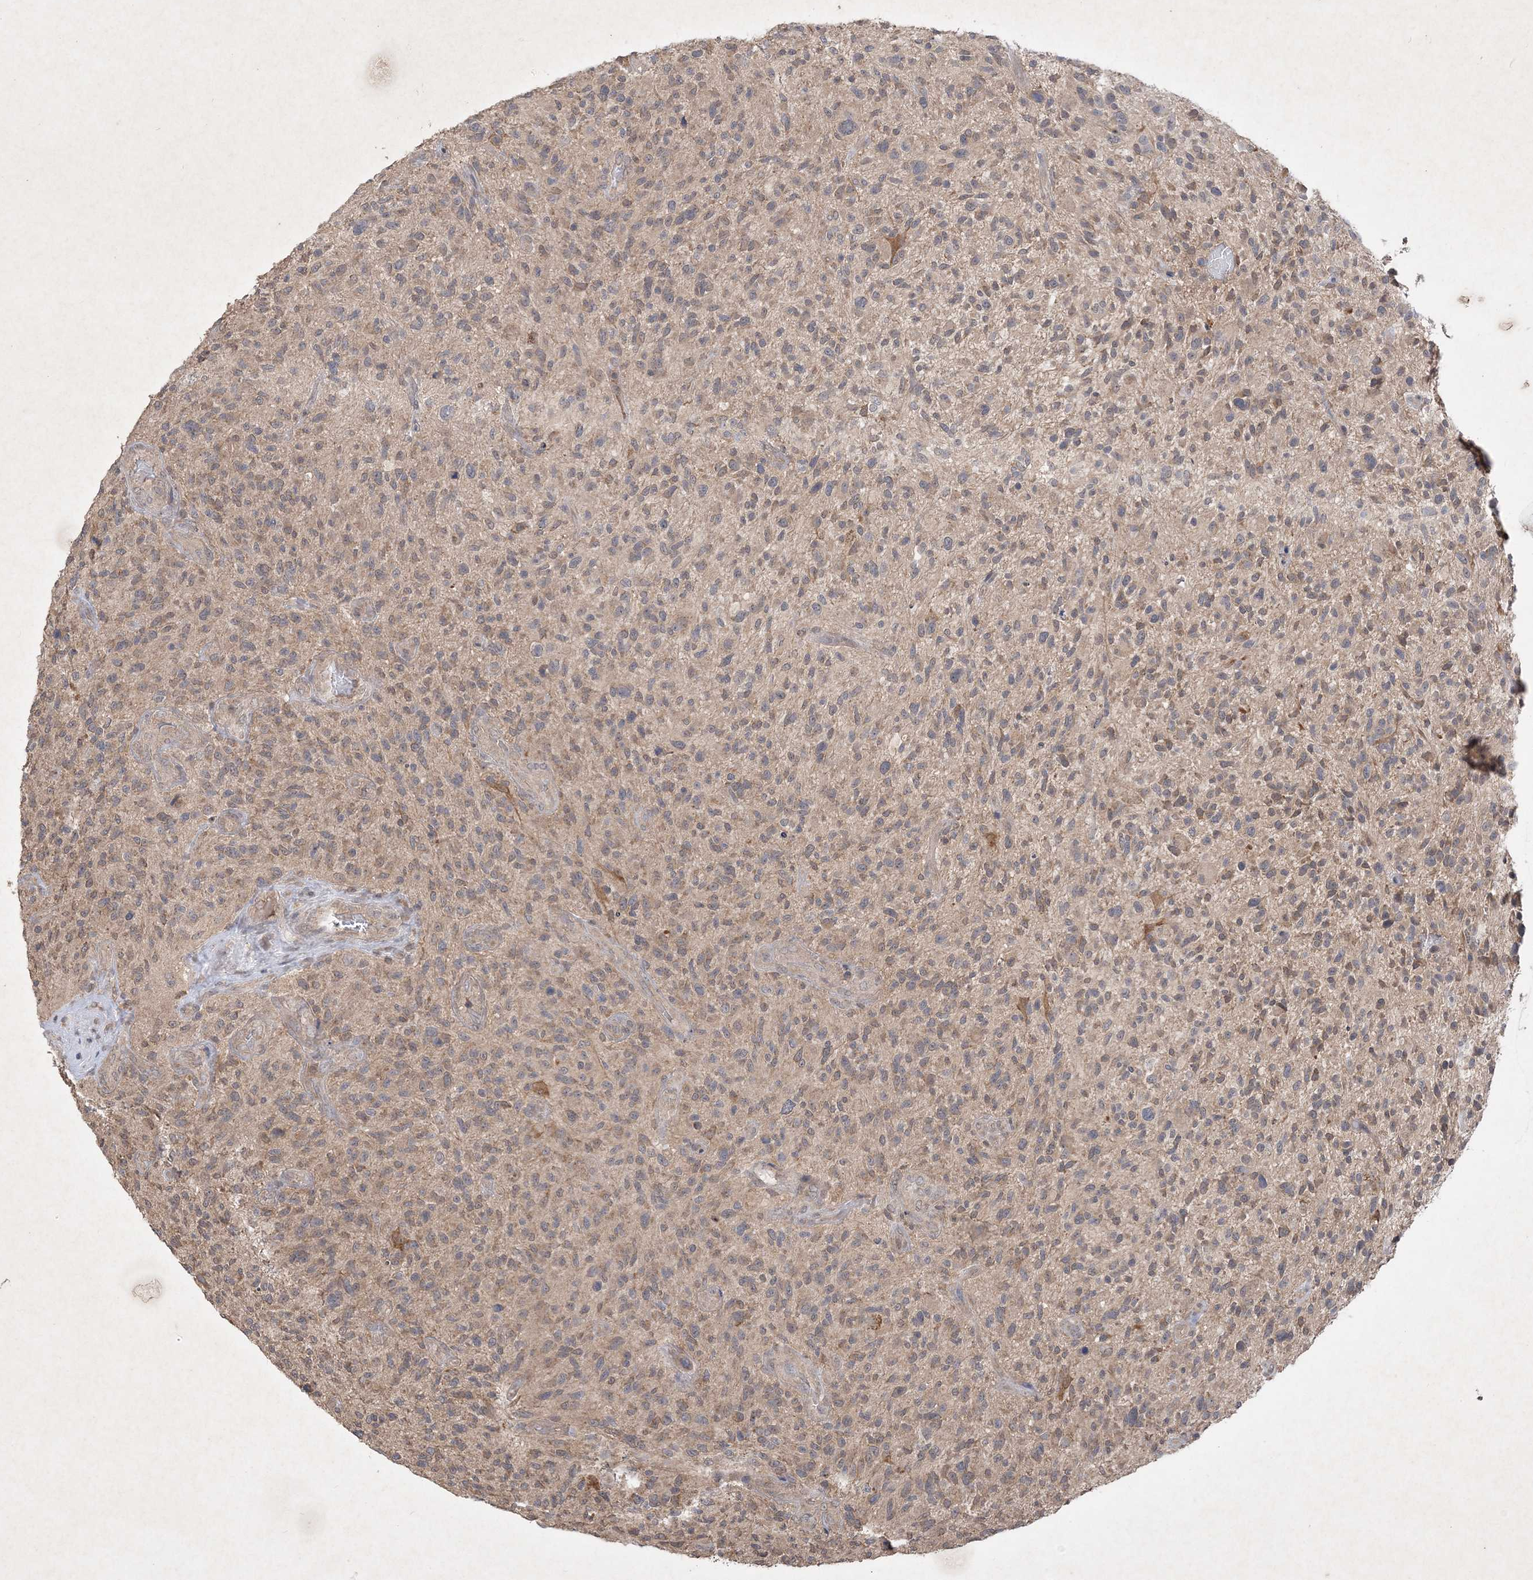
{"staining": {"intensity": "weak", "quantity": "<25%", "location": "cytoplasmic/membranous"}, "tissue": "glioma", "cell_type": "Tumor cells", "image_type": "cancer", "snomed": [{"axis": "morphology", "description": "Glioma, malignant, High grade"}, {"axis": "topography", "description": "Brain"}], "caption": "Tumor cells are negative for protein expression in human glioma. The staining was performed using DAB to visualize the protein expression in brown, while the nuclei were stained in blue with hematoxylin (Magnification: 20x).", "gene": "AKR7A2", "patient": {"sex": "male", "age": 47}}